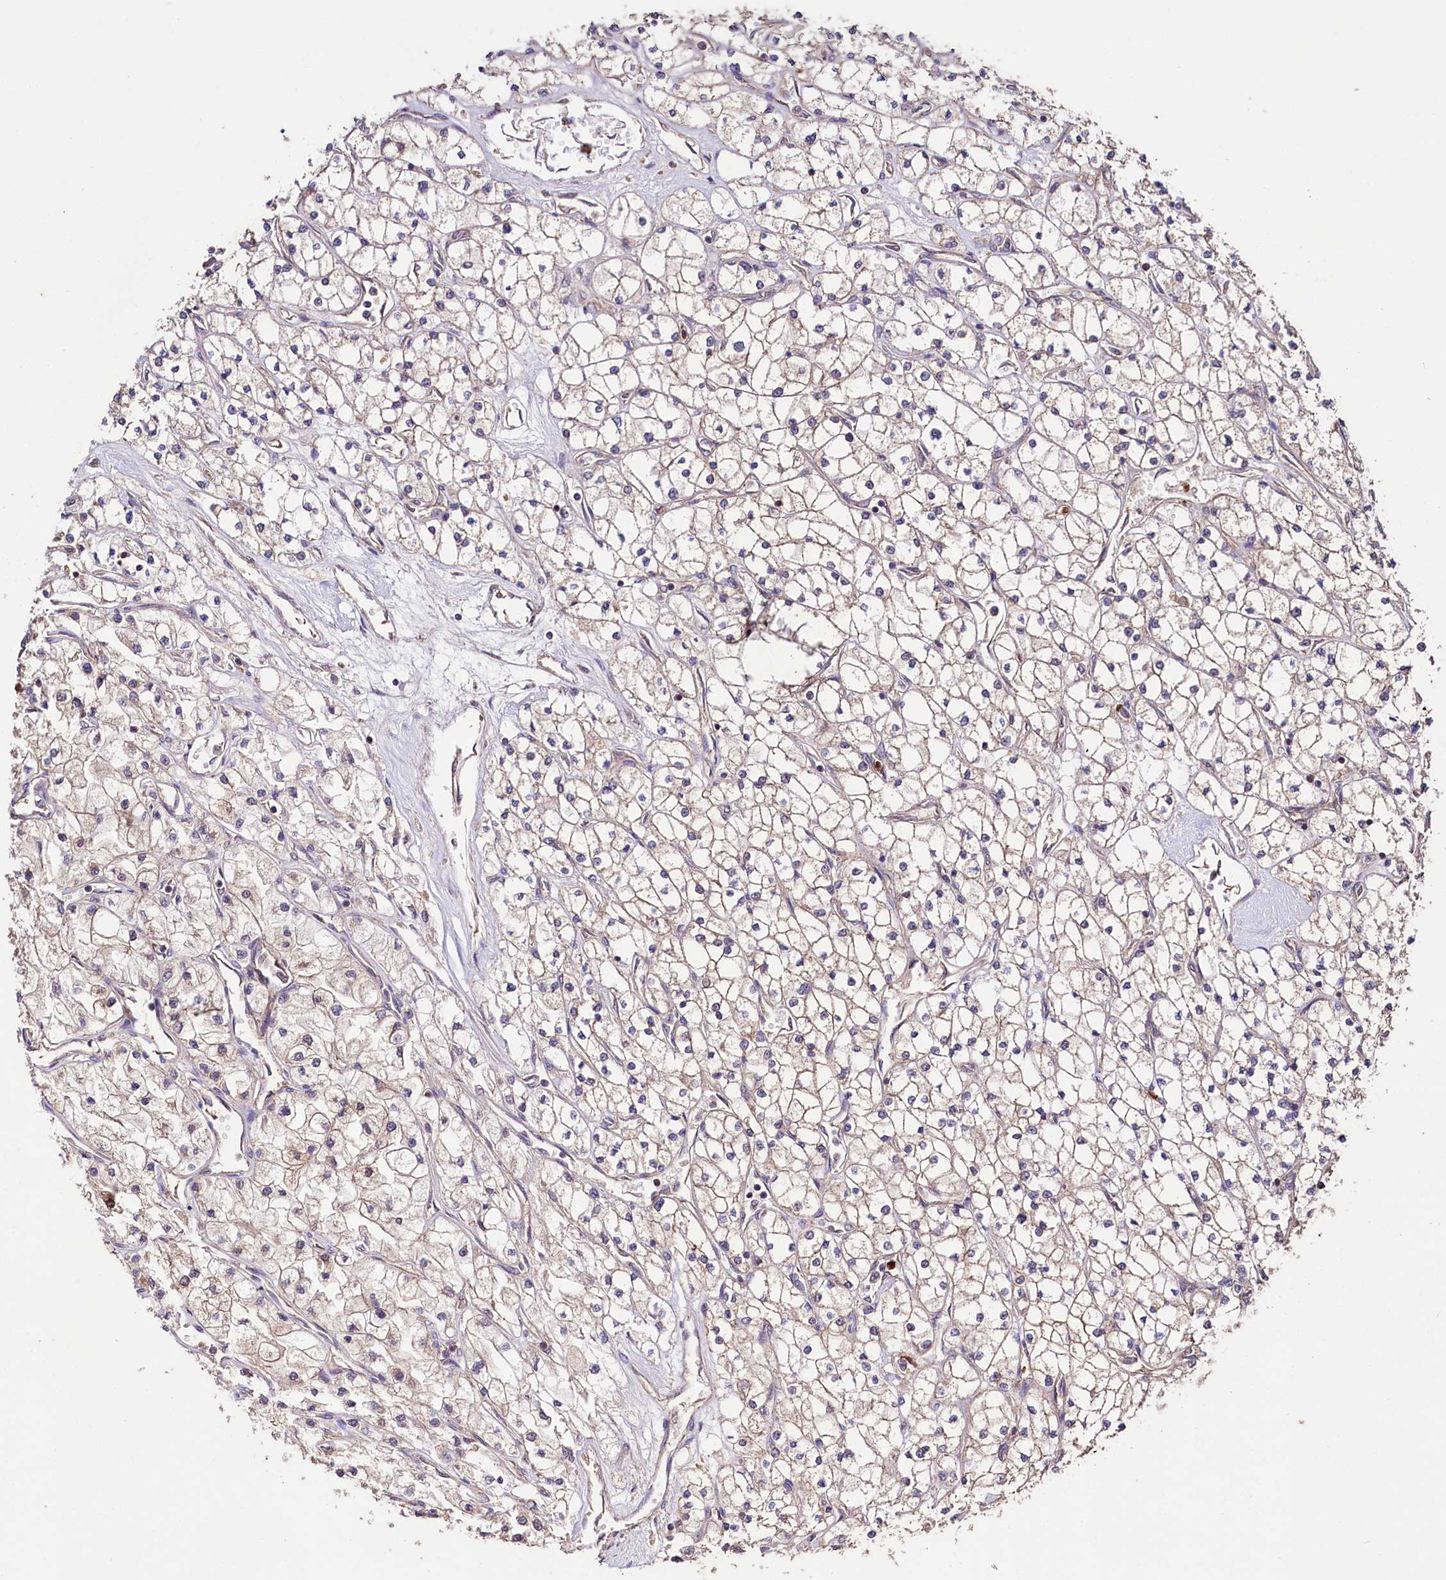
{"staining": {"intensity": "weak", "quantity": "25%-75%", "location": "cytoplasmic/membranous"}, "tissue": "renal cancer", "cell_type": "Tumor cells", "image_type": "cancer", "snomed": [{"axis": "morphology", "description": "Adenocarcinoma, NOS"}, {"axis": "topography", "description": "Kidney"}], "caption": "Protein analysis of renal cancer (adenocarcinoma) tissue displays weak cytoplasmic/membranous positivity in approximately 25%-75% of tumor cells.", "gene": "KLRB1", "patient": {"sex": "male", "age": 80}}